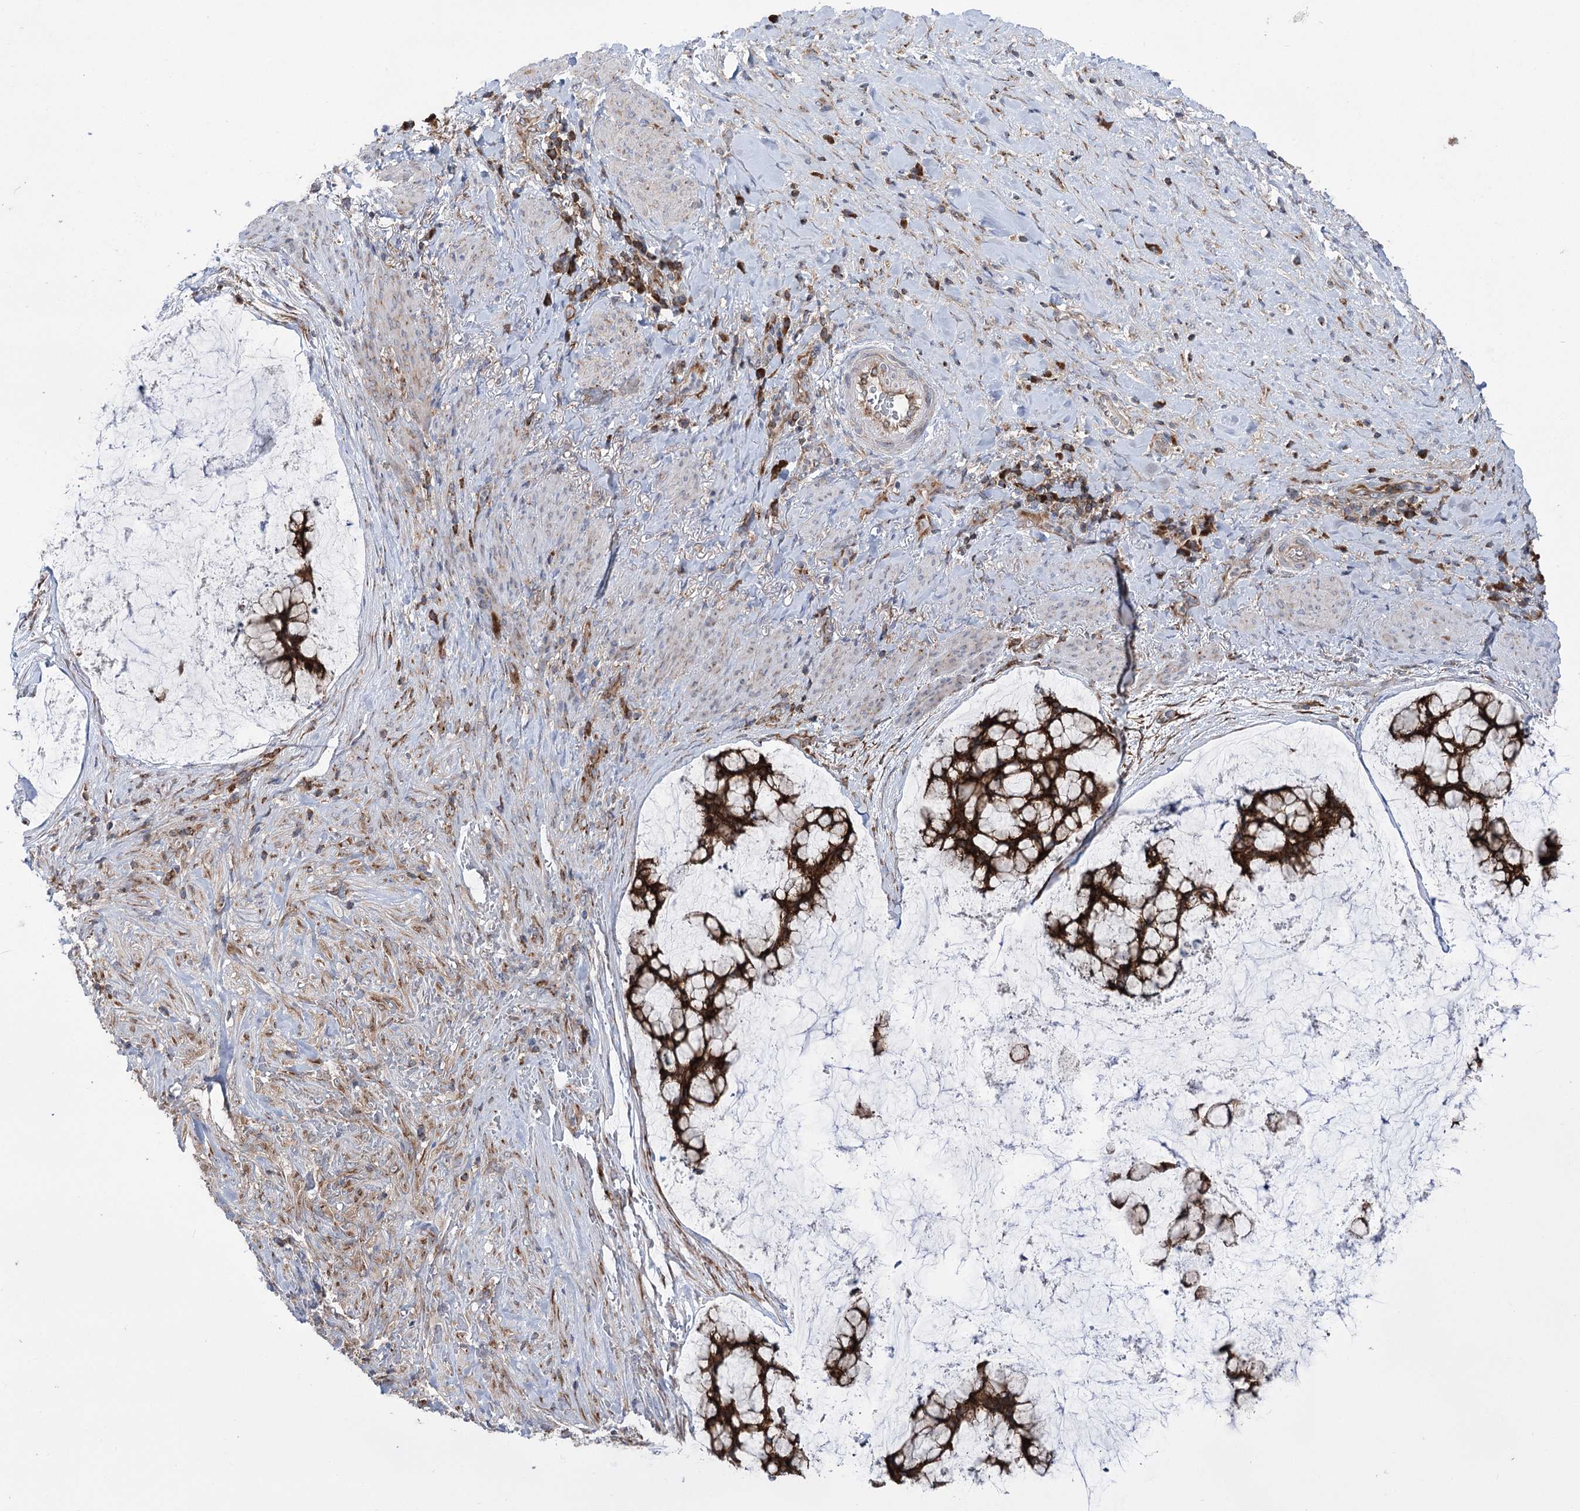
{"staining": {"intensity": "strong", "quantity": ">75%", "location": "cytoplasmic/membranous"}, "tissue": "ovarian cancer", "cell_type": "Tumor cells", "image_type": "cancer", "snomed": [{"axis": "morphology", "description": "Cystadenocarcinoma, mucinous, NOS"}, {"axis": "topography", "description": "Ovary"}], "caption": "A histopathology image of human mucinous cystadenocarcinoma (ovarian) stained for a protein exhibits strong cytoplasmic/membranous brown staining in tumor cells.", "gene": "ZNF622", "patient": {"sex": "female", "age": 42}}